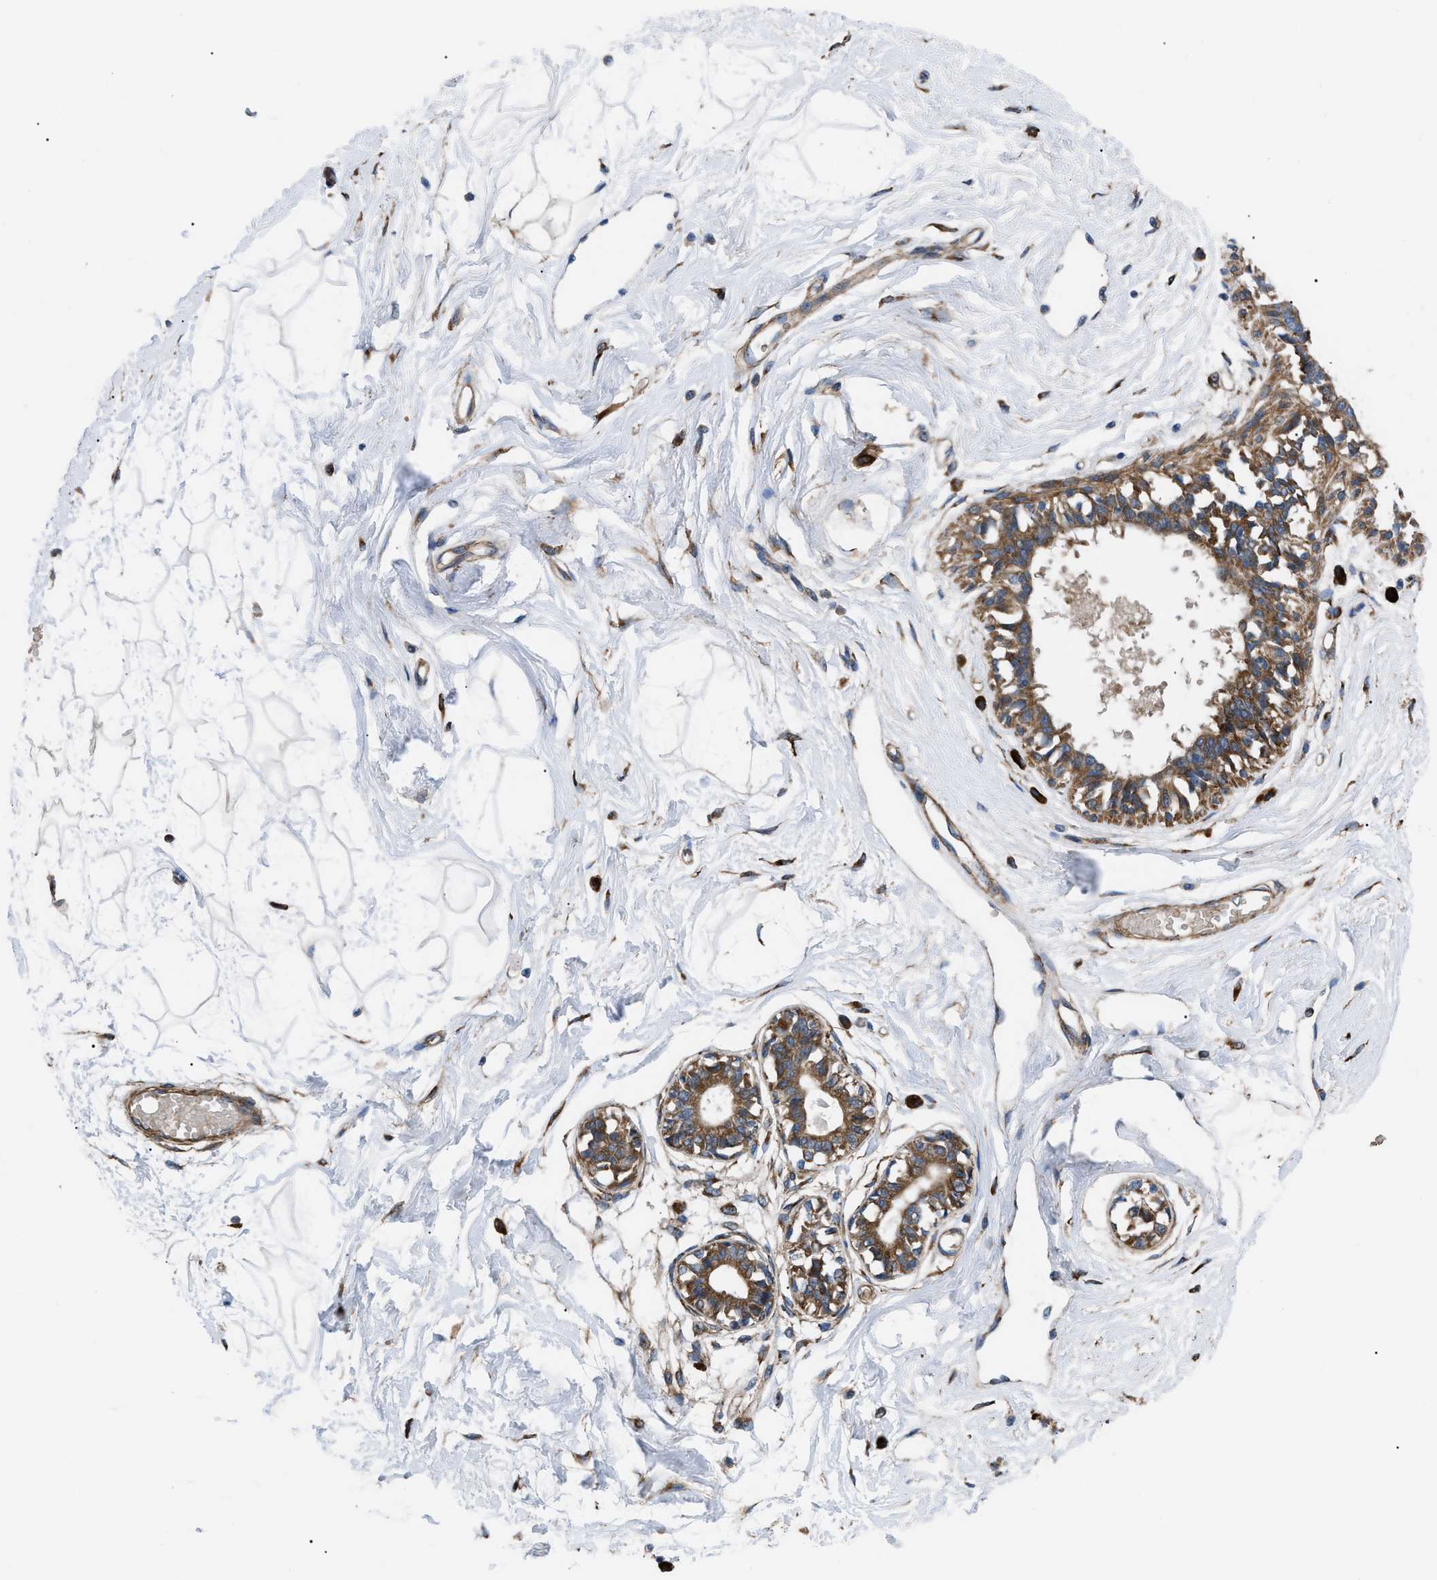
{"staining": {"intensity": "weak", "quantity": "<25%", "location": "cytoplasmic/membranous"}, "tissue": "breast", "cell_type": "Adipocytes", "image_type": "normal", "snomed": [{"axis": "morphology", "description": "Normal tissue, NOS"}, {"axis": "topography", "description": "Breast"}], "caption": "Immunohistochemistry histopathology image of unremarkable breast: breast stained with DAB (3,3'-diaminobenzidine) shows no significant protein staining in adipocytes. (DAB (3,3'-diaminobenzidine) immunohistochemistry with hematoxylin counter stain).", "gene": "MYO10", "patient": {"sex": "female", "age": 45}}